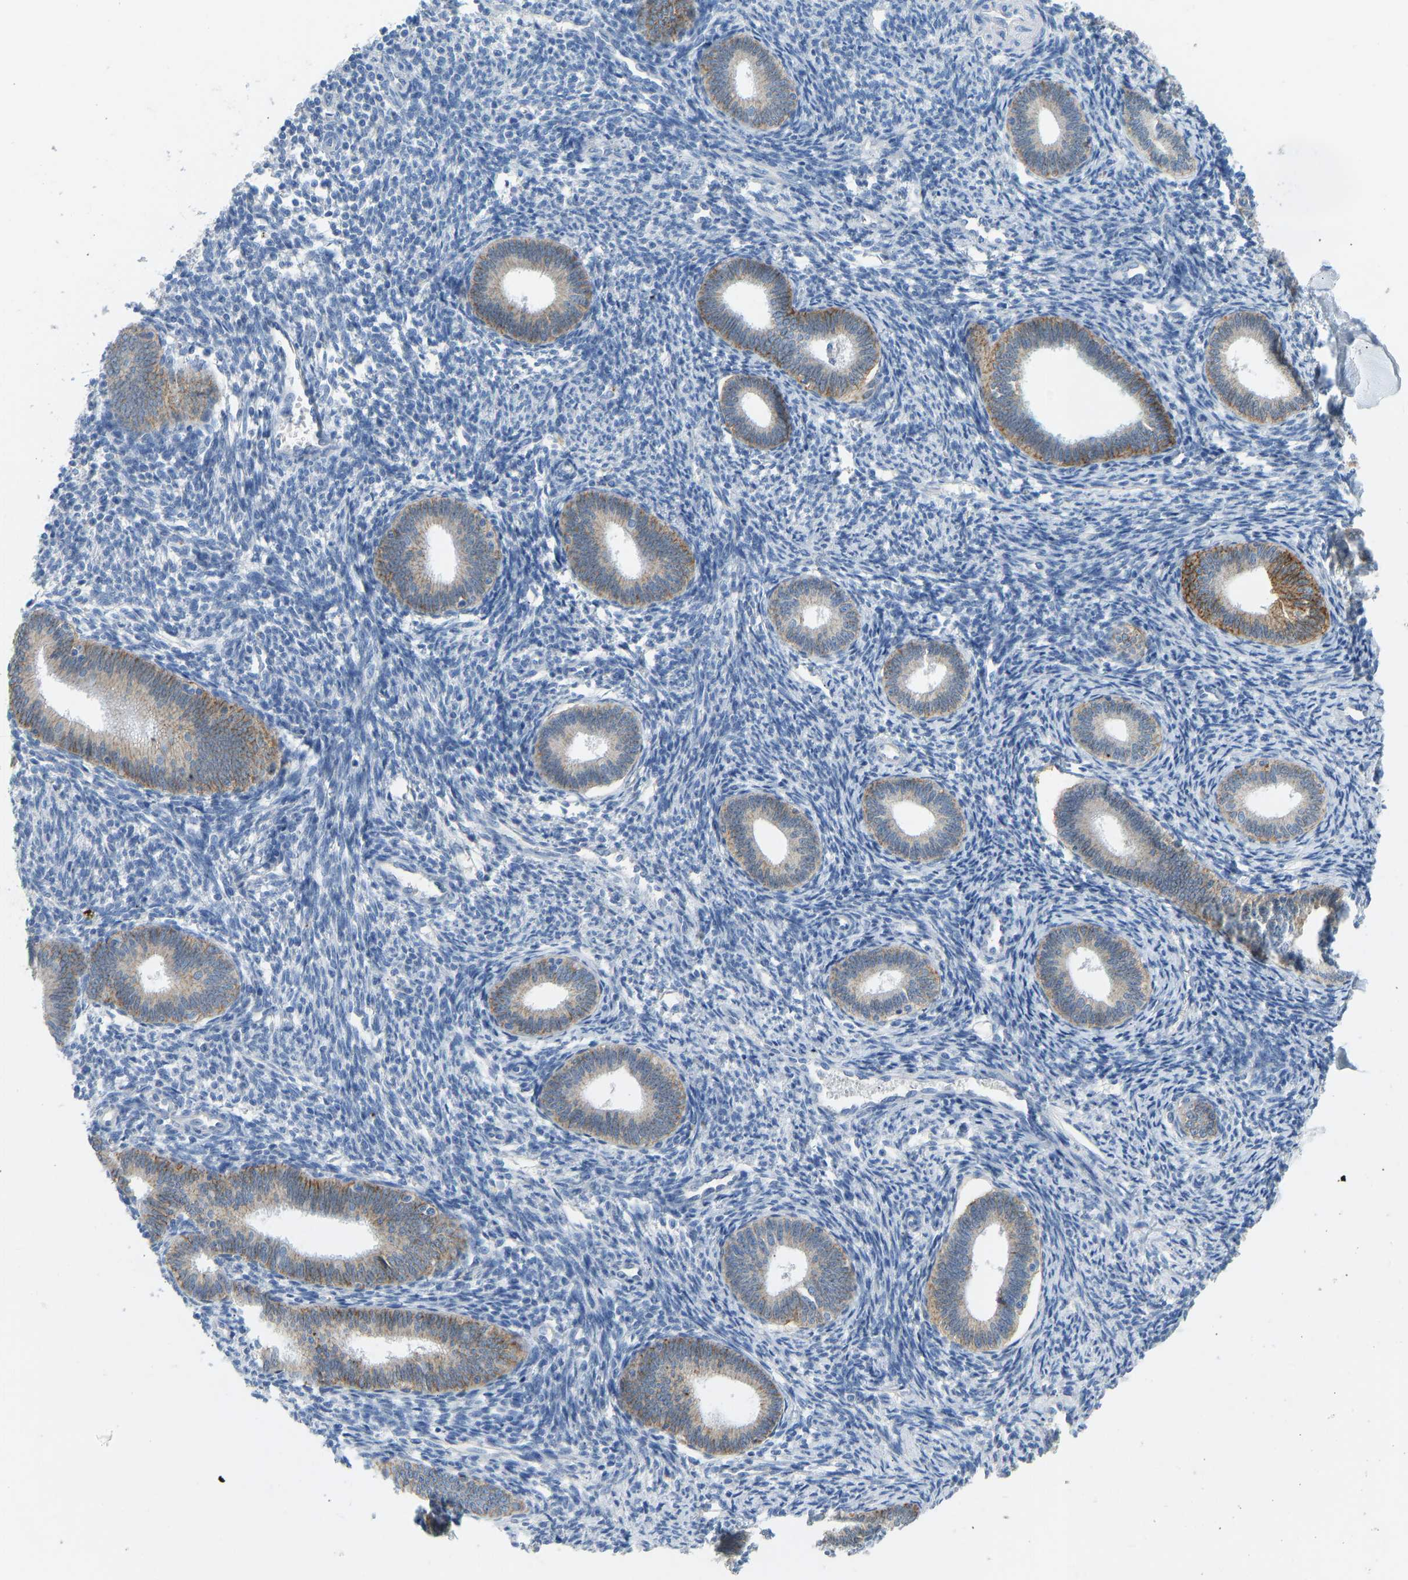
{"staining": {"intensity": "negative", "quantity": "none", "location": "none"}, "tissue": "endometrium", "cell_type": "Cells in endometrial stroma", "image_type": "normal", "snomed": [{"axis": "morphology", "description": "Normal tissue, NOS"}, {"axis": "topography", "description": "Endometrium"}], "caption": "Human endometrium stained for a protein using immunohistochemistry (IHC) exhibits no expression in cells in endometrial stroma.", "gene": "ATP1A1", "patient": {"sex": "female", "age": 41}}